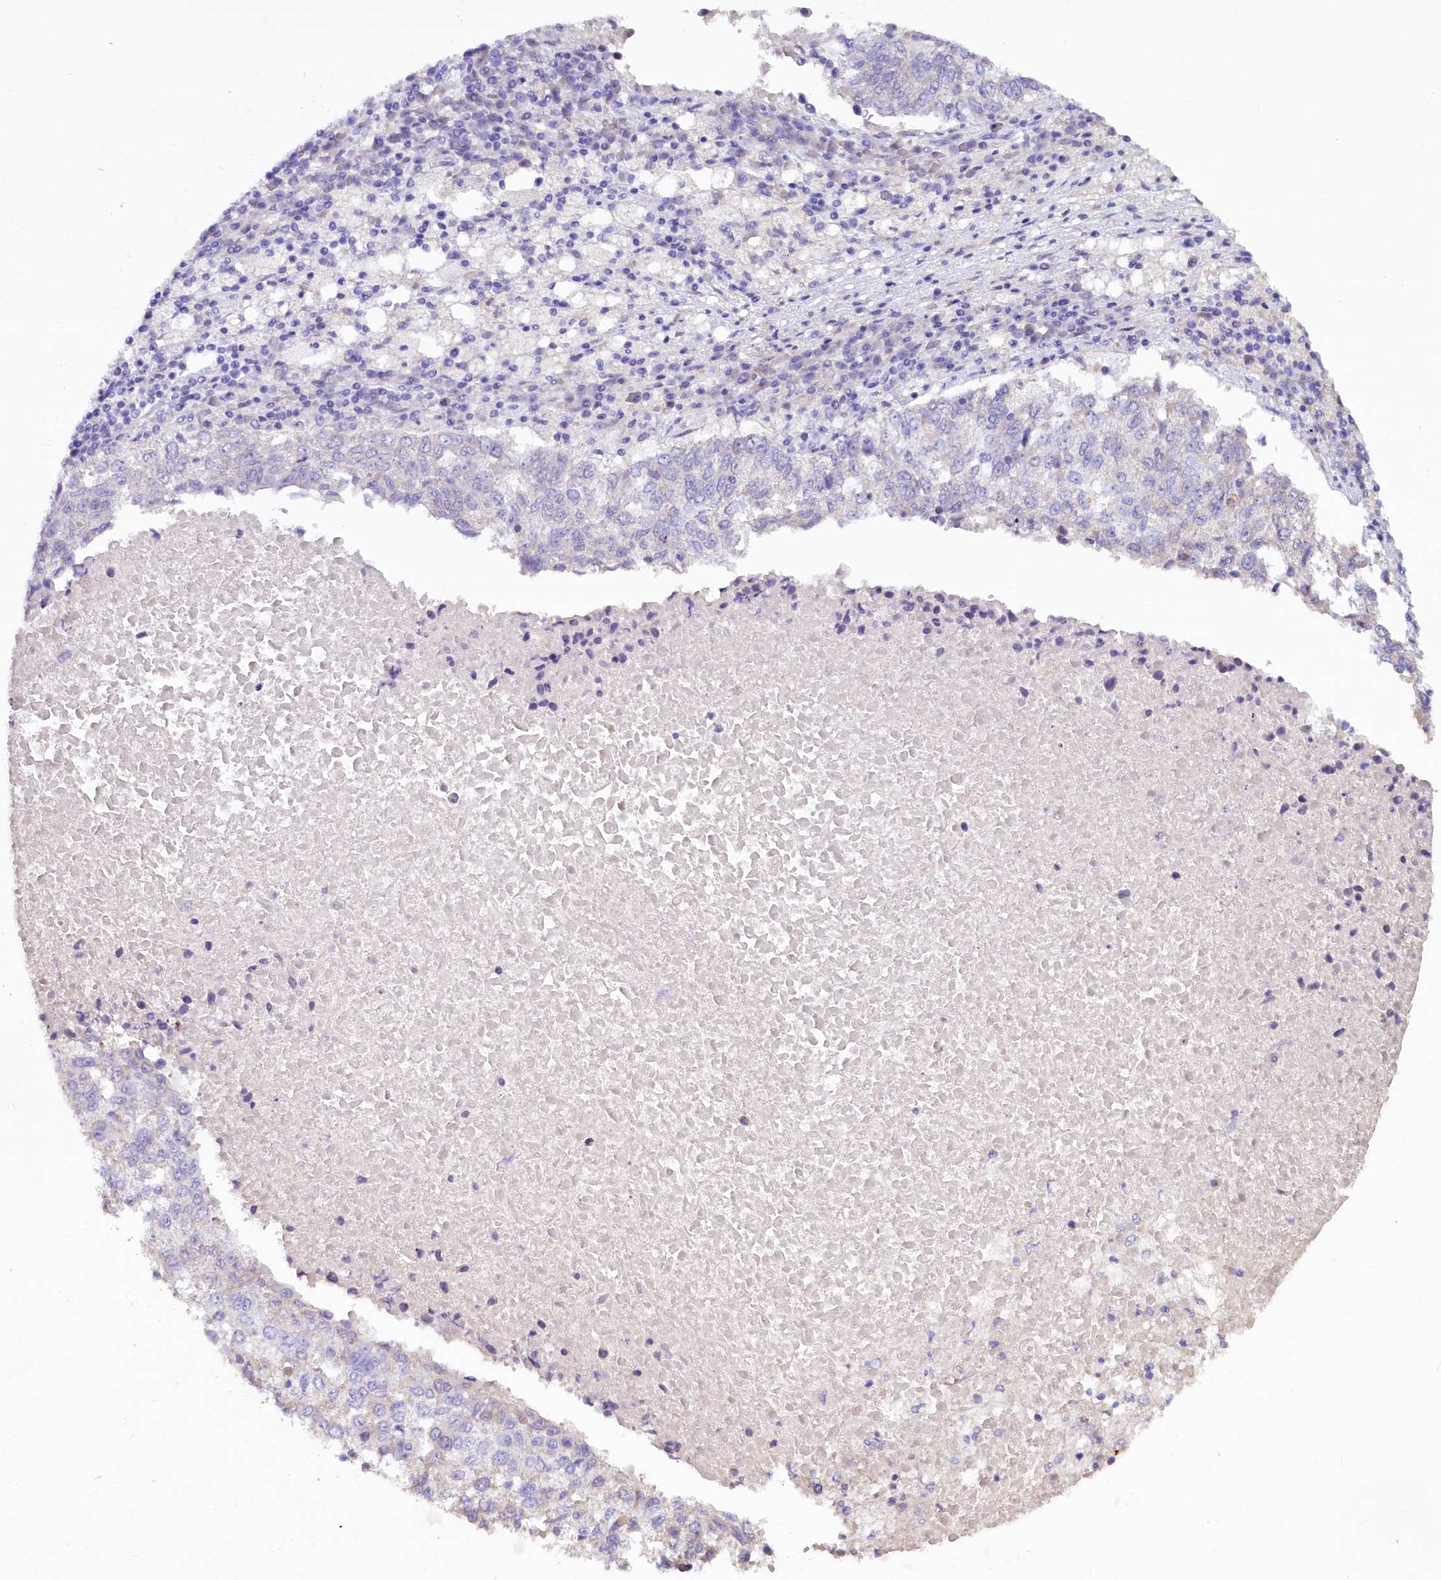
{"staining": {"intensity": "negative", "quantity": "none", "location": "none"}, "tissue": "lung cancer", "cell_type": "Tumor cells", "image_type": "cancer", "snomed": [{"axis": "morphology", "description": "Squamous cell carcinoma, NOS"}, {"axis": "topography", "description": "Lung"}], "caption": "Immunohistochemistry (IHC) photomicrograph of human lung cancer stained for a protein (brown), which demonstrates no expression in tumor cells.", "gene": "RTTN", "patient": {"sex": "male", "age": 73}}